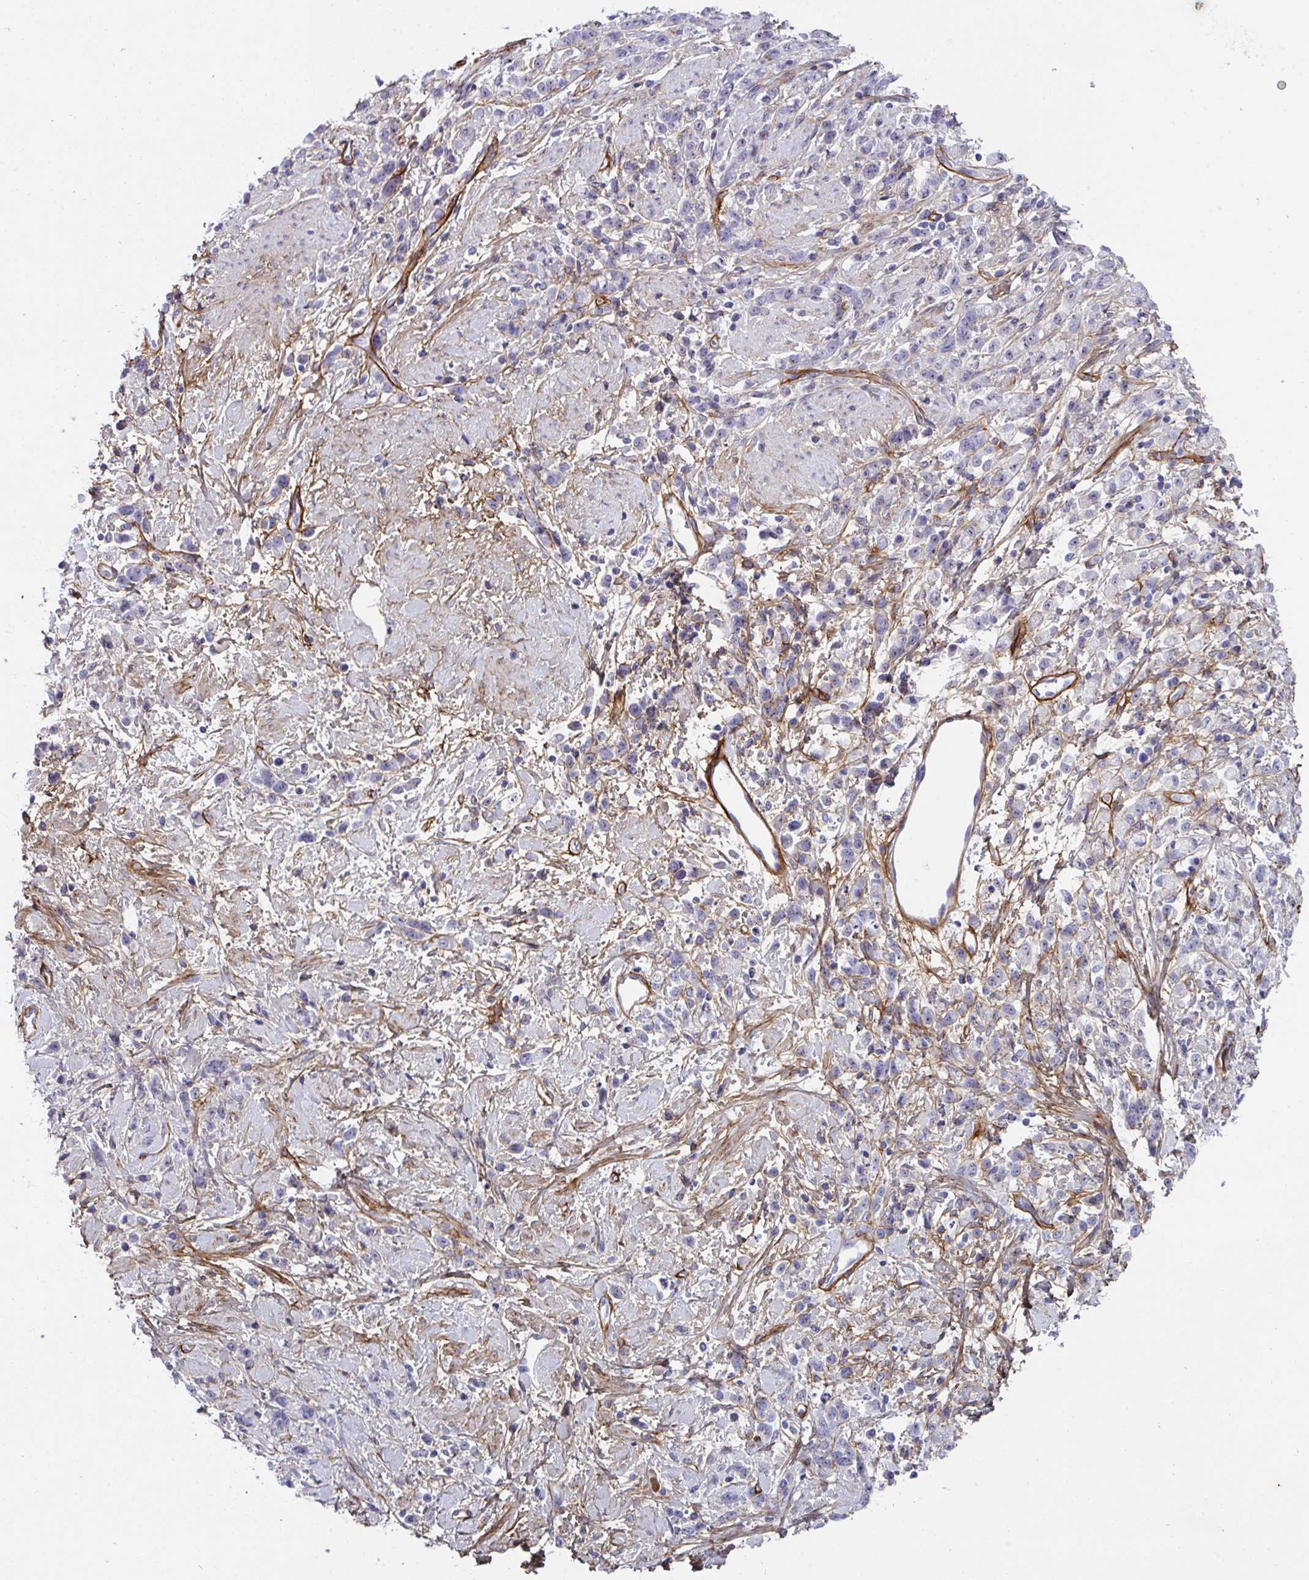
{"staining": {"intensity": "negative", "quantity": "none", "location": "none"}, "tissue": "stomach cancer", "cell_type": "Tumor cells", "image_type": "cancer", "snomed": [{"axis": "morphology", "description": "Adenocarcinoma, NOS"}, {"axis": "topography", "description": "Stomach"}], "caption": "Micrograph shows no protein staining in tumor cells of stomach cancer (adenocarcinoma) tissue.", "gene": "LHFPL6", "patient": {"sex": "female", "age": 60}}